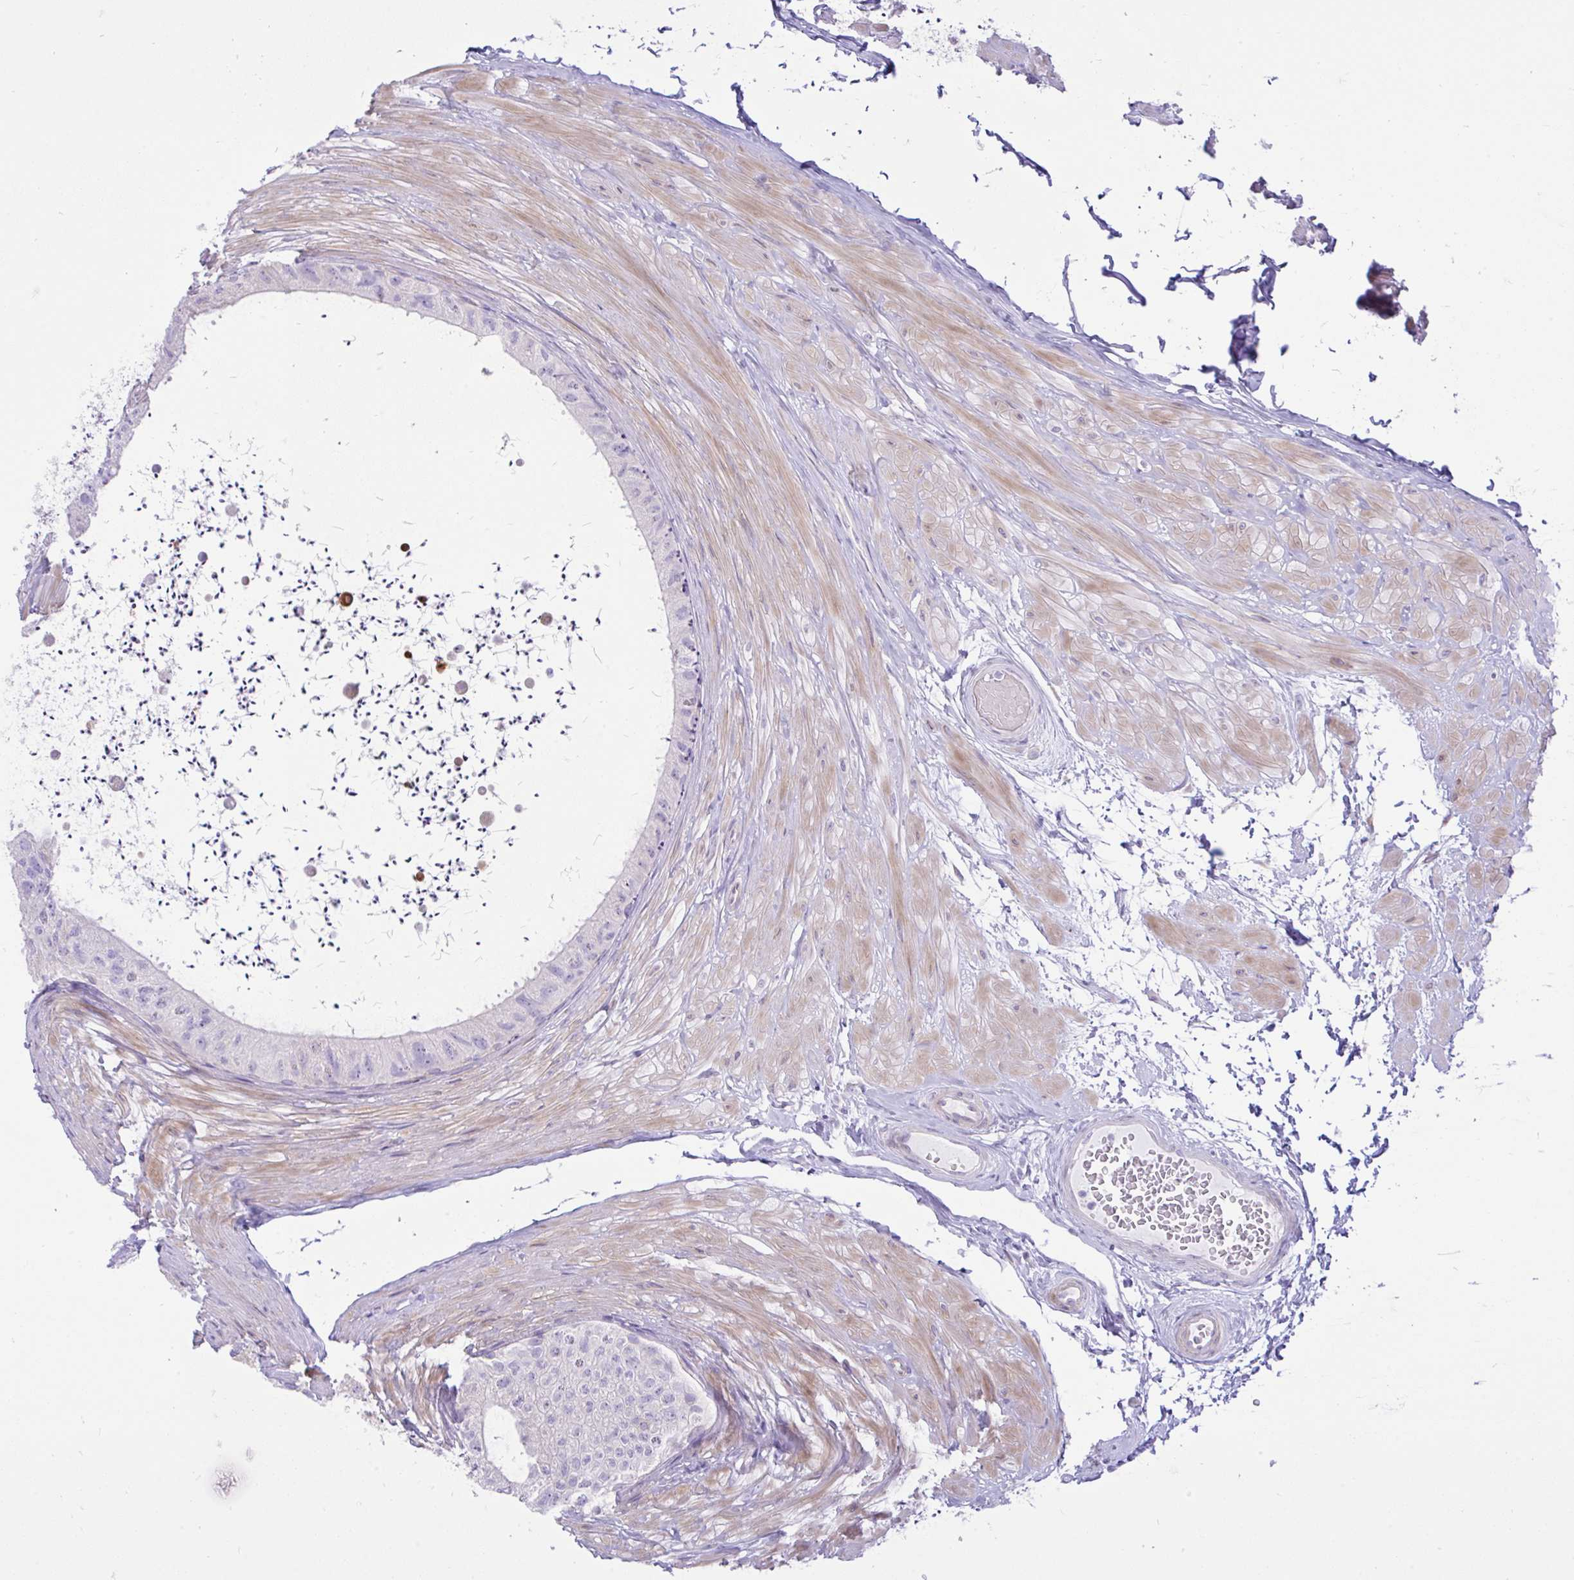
{"staining": {"intensity": "negative", "quantity": "none", "location": "none"}, "tissue": "epididymis", "cell_type": "Glandular cells", "image_type": "normal", "snomed": [{"axis": "morphology", "description": "Normal tissue, NOS"}, {"axis": "topography", "description": "Epididymis"}, {"axis": "topography", "description": "Peripheral nerve tissue"}], "caption": "DAB (3,3'-diaminobenzidine) immunohistochemical staining of unremarkable epididymis demonstrates no significant positivity in glandular cells. Brightfield microscopy of immunohistochemistry (IHC) stained with DAB (brown) and hematoxylin (blue), captured at high magnification.", "gene": "EEF1A1", "patient": {"sex": "male", "age": 32}}